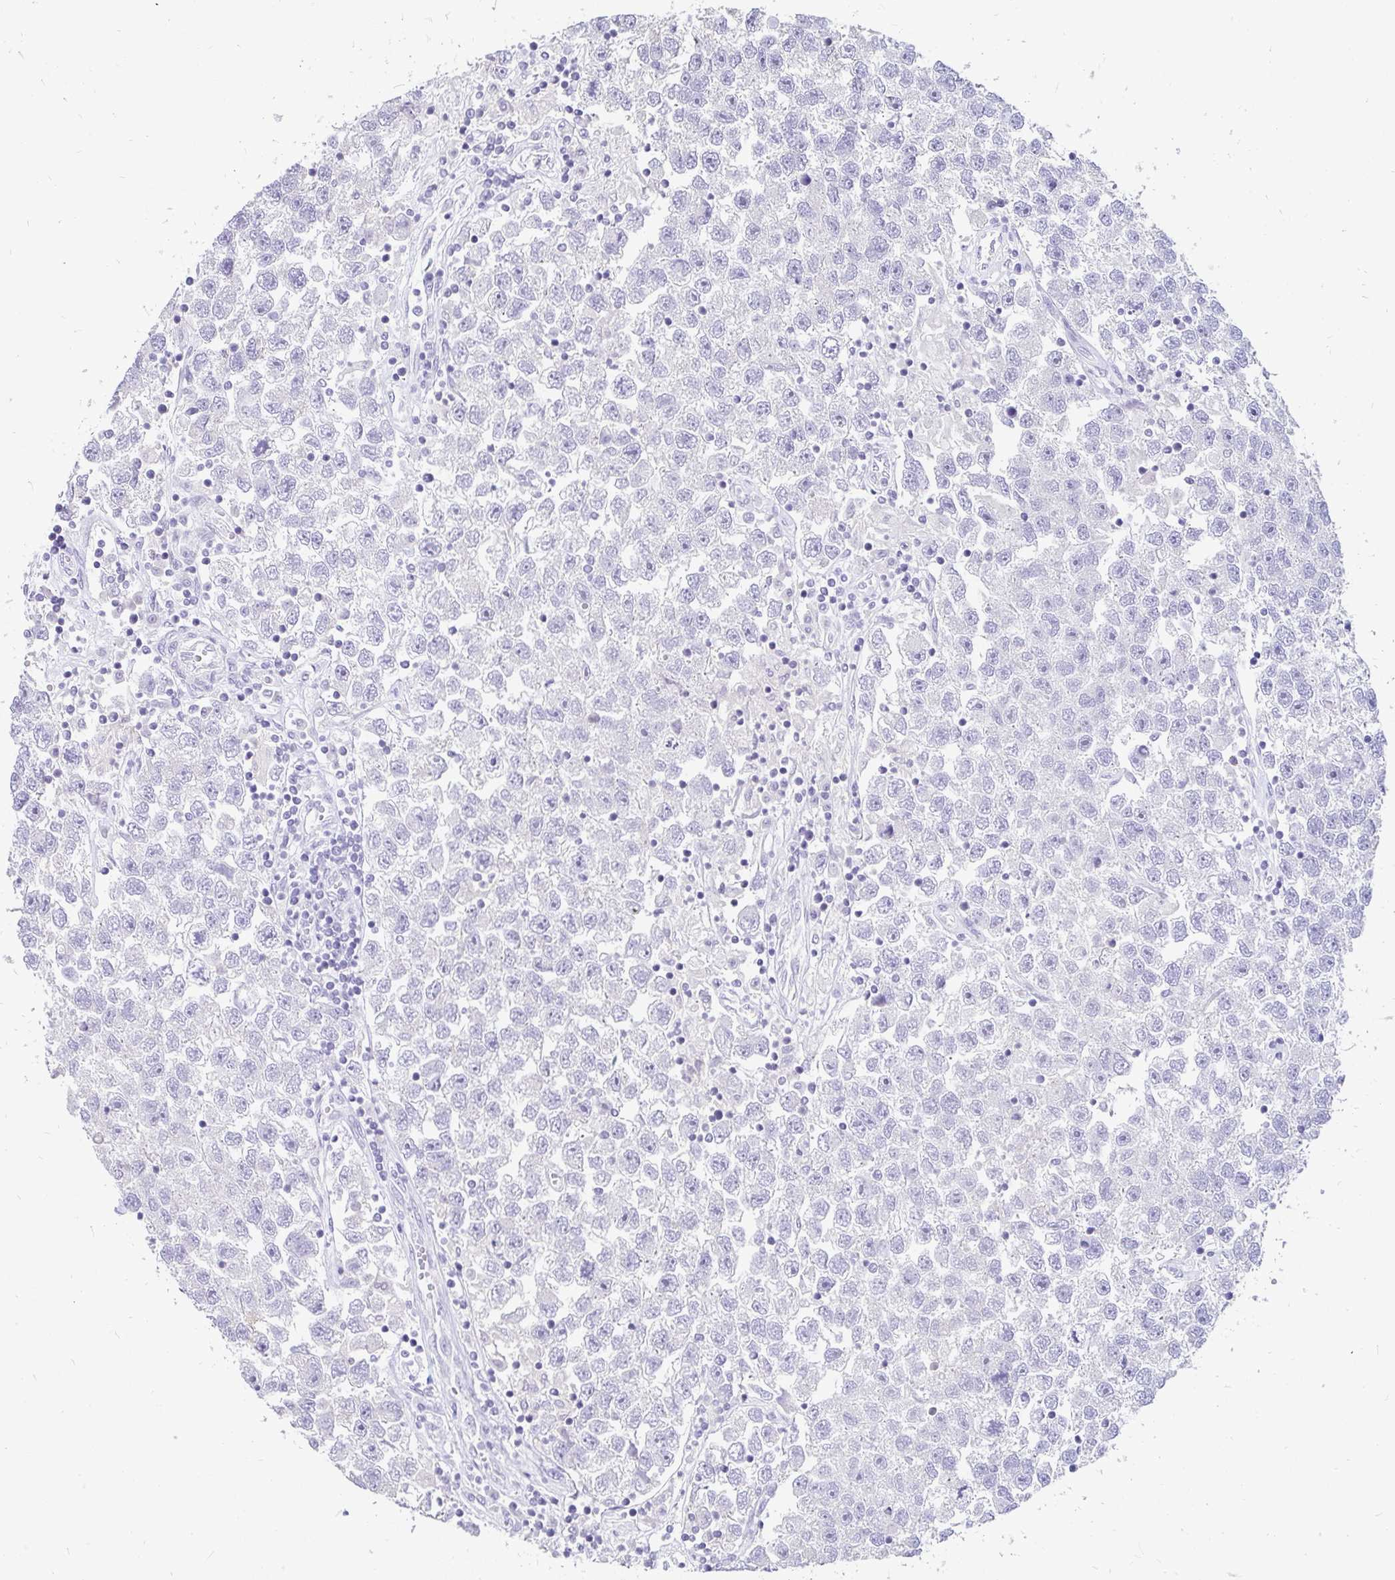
{"staining": {"intensity": "negative", "quantity": "none", "location": "none"}, "tissue": "testis cancer", "cell_type": "Tumor cells", "image_type": "cancer", "snomed": [{"axis": "morphology", "description": "Seminoma, NOS"}, {"axis": "topography", "description": "Testis"}], "caption": "Immunohistochemical staining of human testis cancer exhibits no significant positivity in tumor cells.", "gene": "INTS5", "patient": {"sex": "male", "age": 26}}